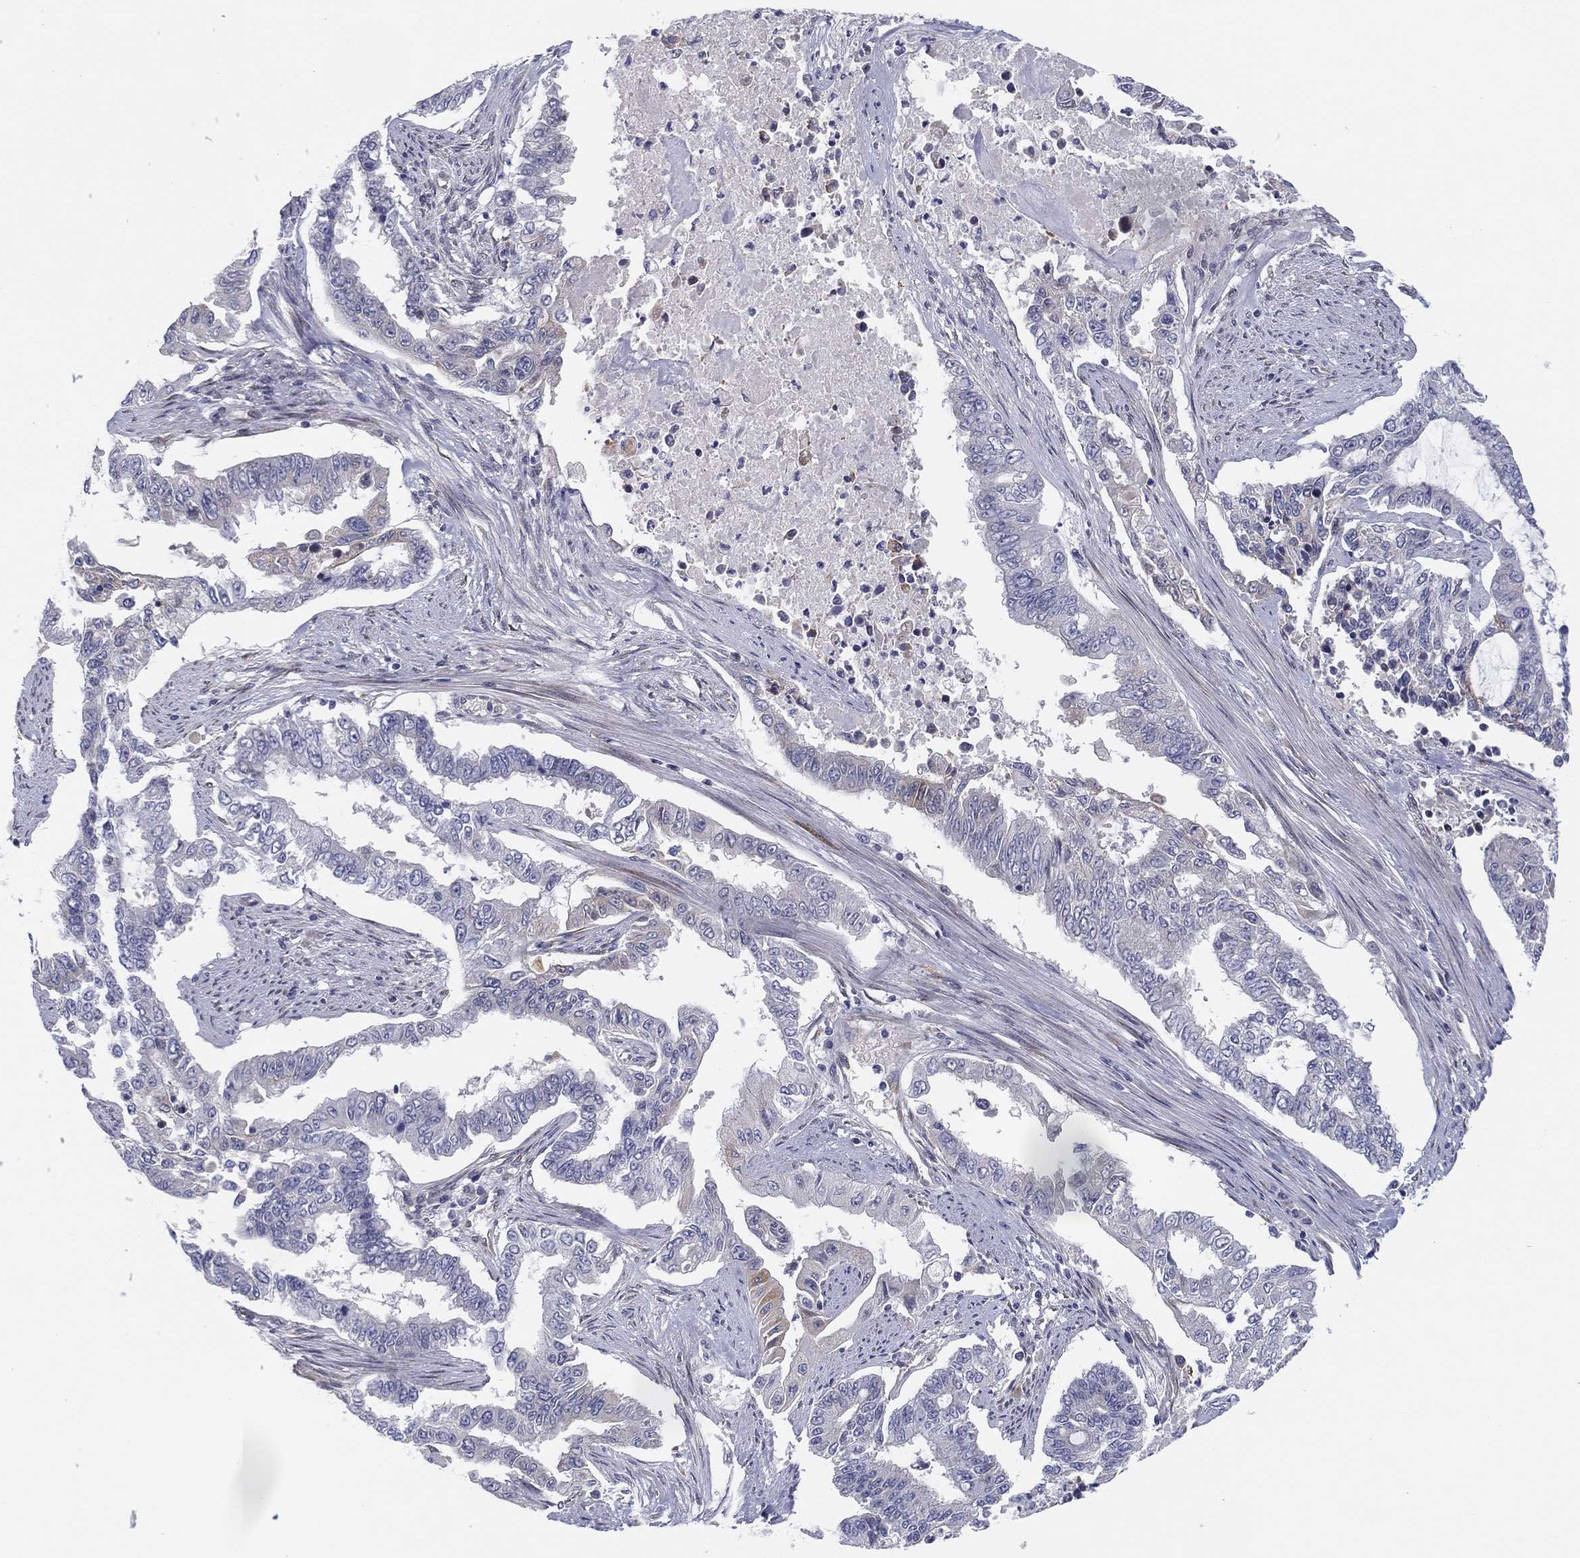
{"staining": {"intensity": "weak", "quantity": "<25%", "location": "cytoplasmic/membranous"}, "tissue": "endometrial cancer", "cell_type": "Tumor cells", "image_type": "cancer", "snomed": [{"axis": "morphology", "description": "Adenocarcinoma, NOS"}, {"axis": "topography", "description": "Uterus"}], "caption": "Tumor cells show no significant staining in endometrial cancer.", "gene": "MLF1", "patient": {"sex": "female", "age": 59}}